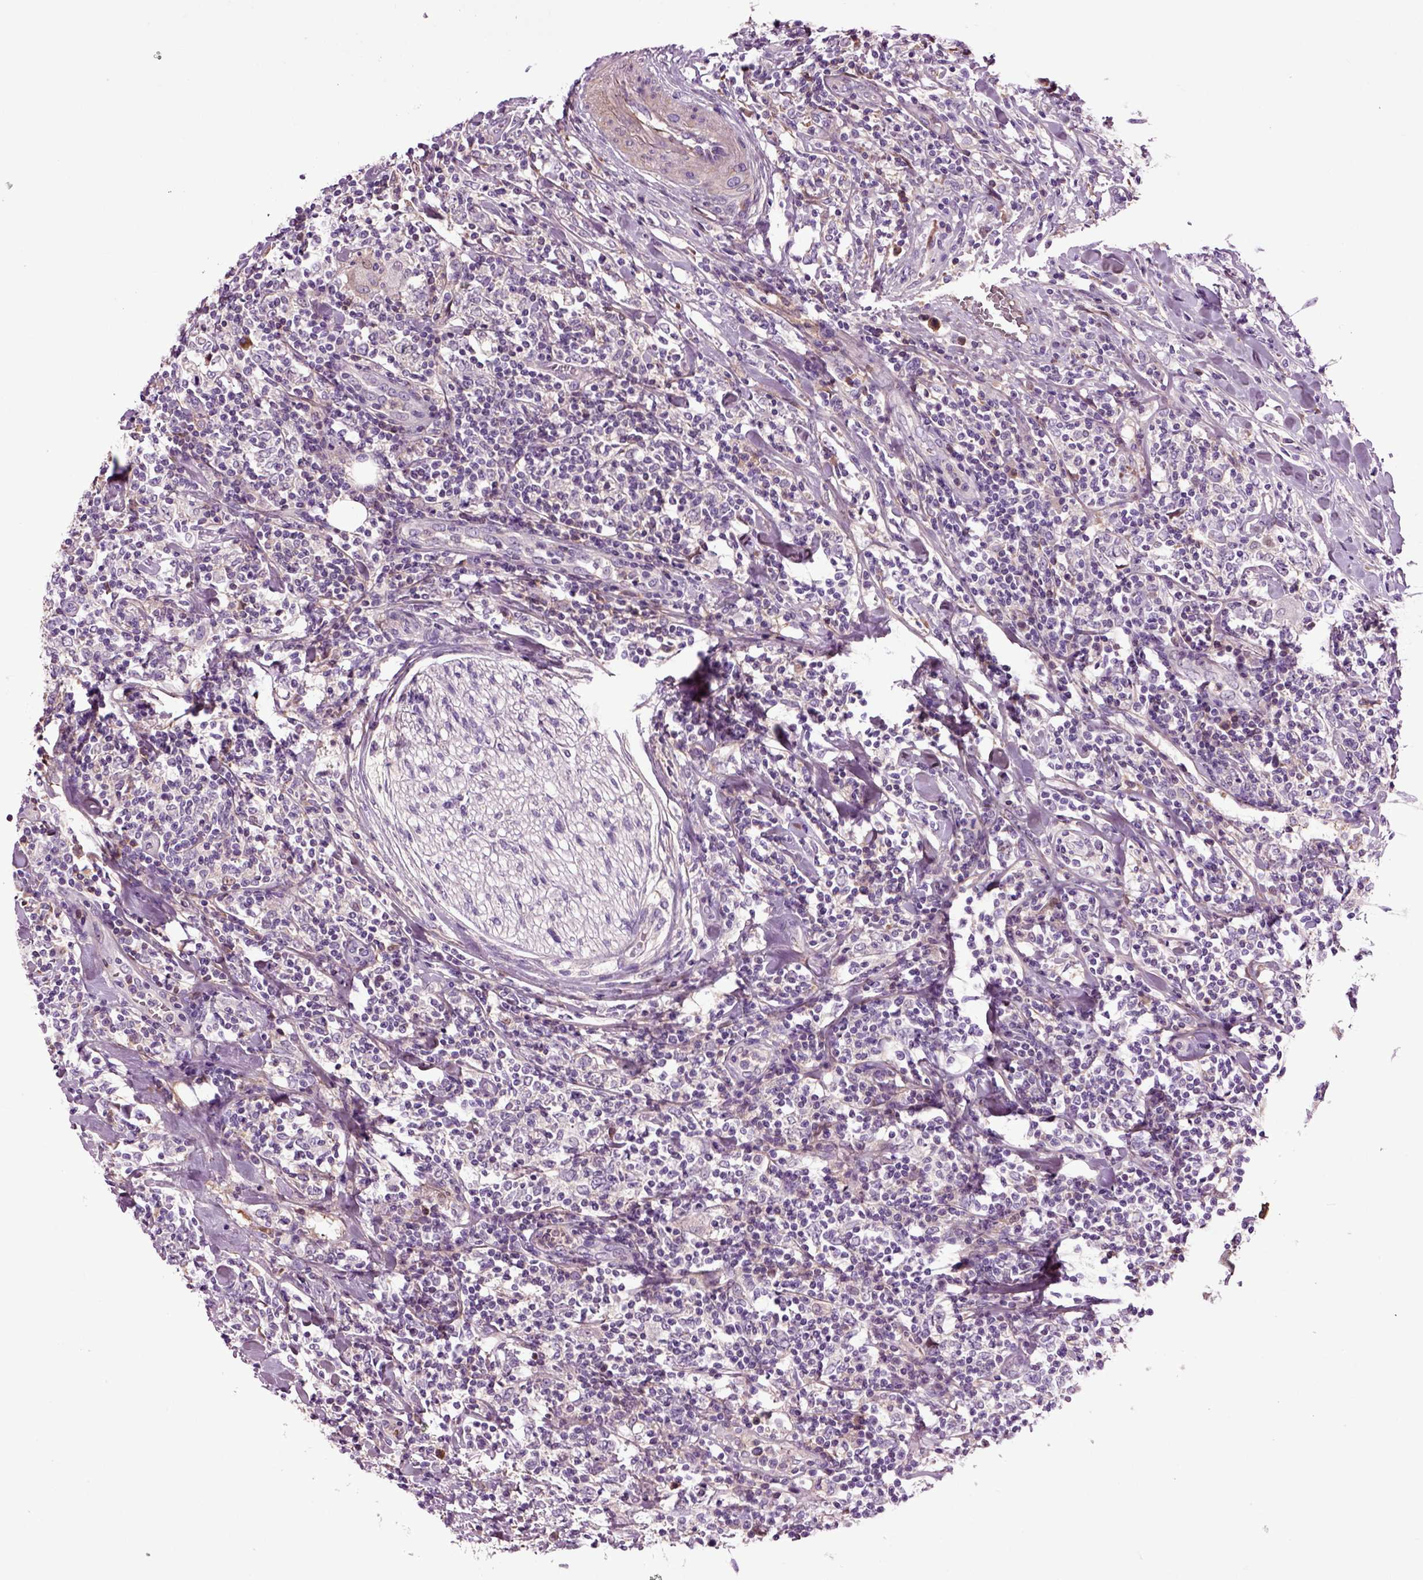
{"staining": {"intensity": "negative", "quantity": "none", "location": "none"}, "tissue": "lymphoma", "cell_type": "Tumor cells", "image_type": "cancer", "snomed": [{"axis": "morphology", "description": "Malignant lymphoma, non-Hodgkin's type, High grade"}, {"axis": "topography", "description": "Lymph node"}], "caption": "The micrograph exhibits no significant positivity in tumor cells of high-grade malignant lymphoma, non-Hodgkin's type.", "gene": "SPON1", "patient": {"sex": "female", "age": 84}}